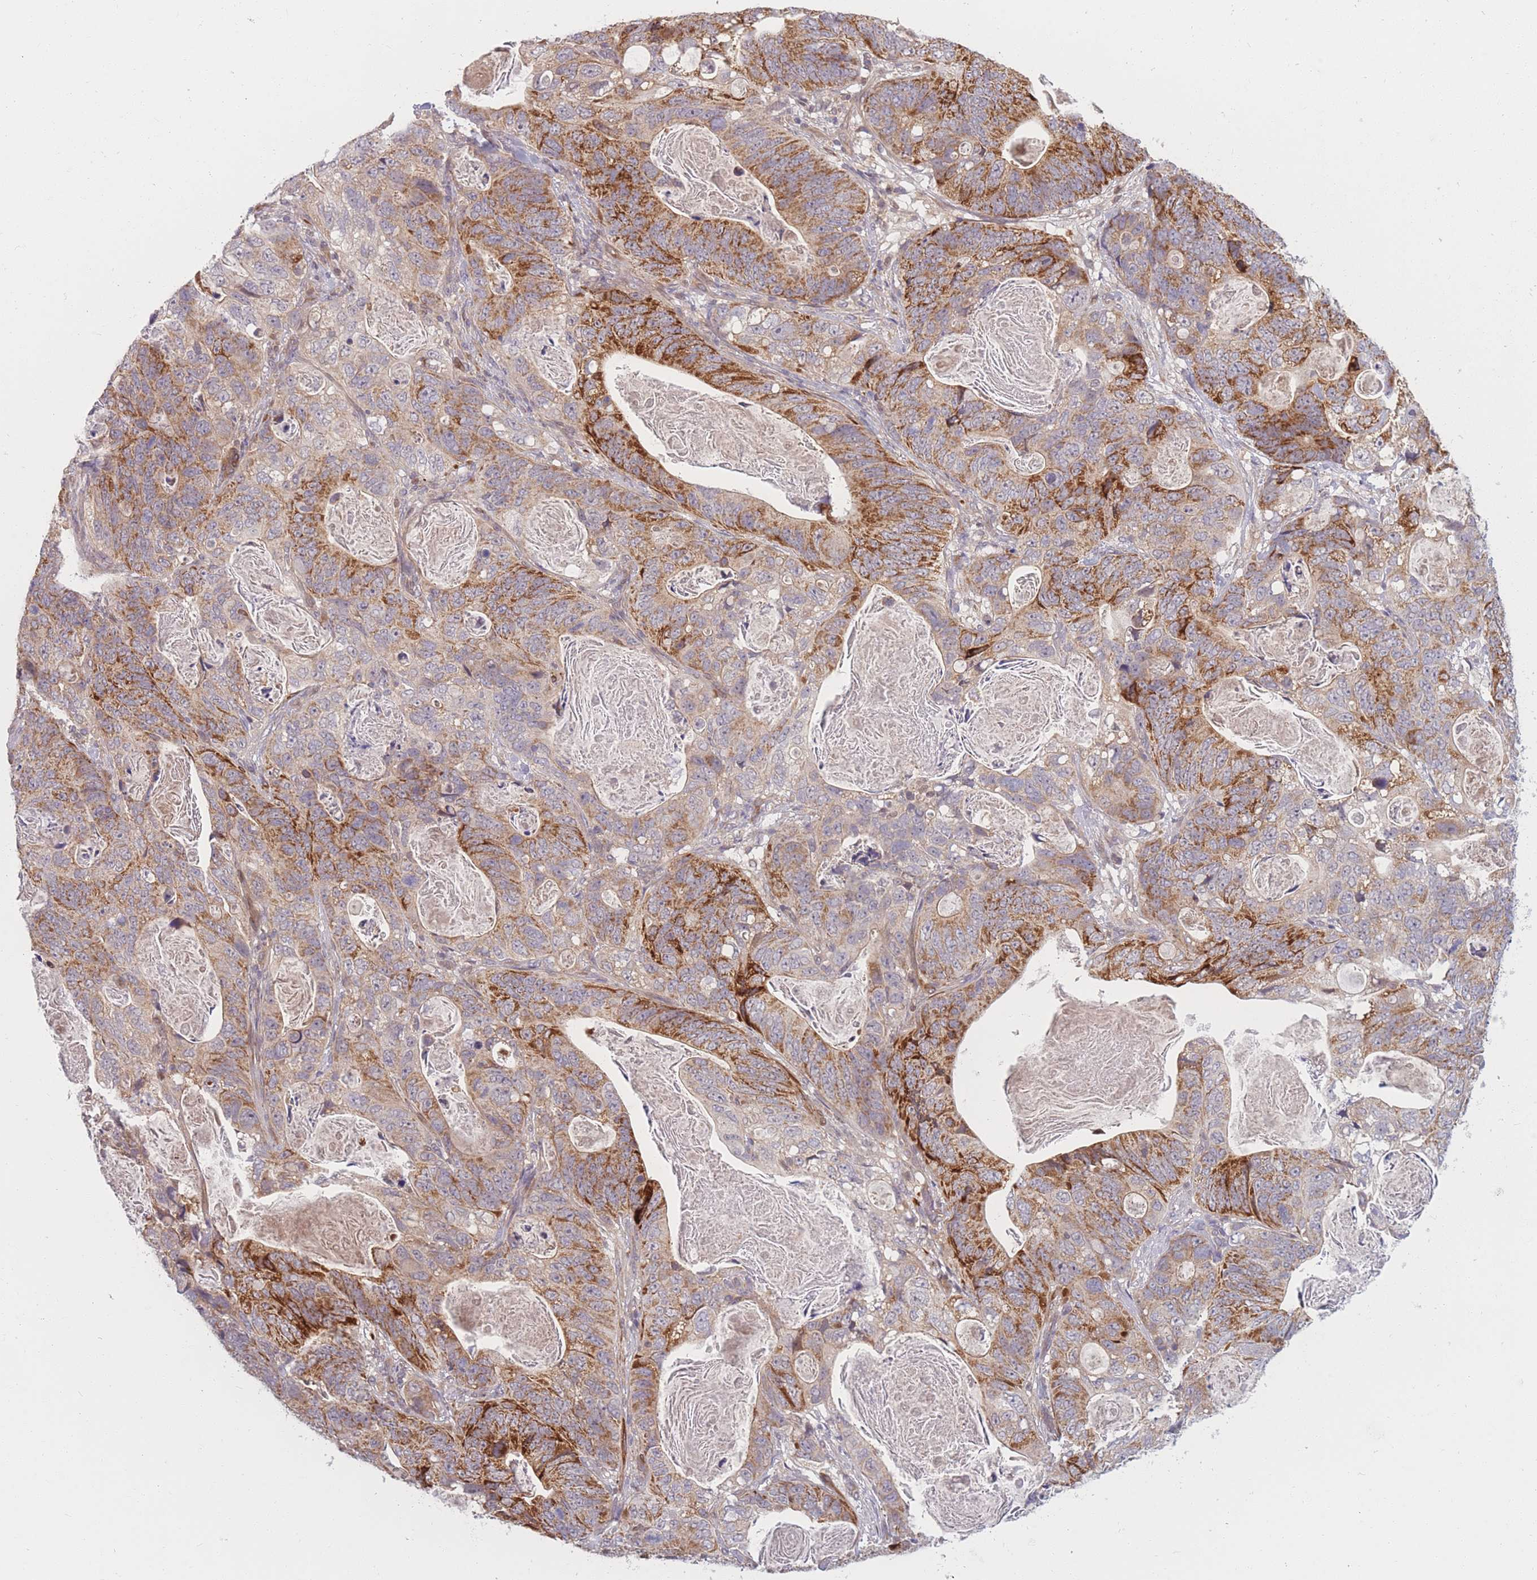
{"staining": {"intensity": "strong", "quantity": "25%-75%", "location": "cytoplasmic/membranous"}, "tissue": "stomach cancer", "cell_type": "Tumor cells", "image_type": "cancer", "snomed": [{"axis": "morphology", "description": "Normal tissue, NOS"}, {"axis": "morphology", "description": "Adenocarcinoma, NOS"}, {"axis": "topography", "description": "Stomach"}], "caption": "Protein staining of stomach adenocarcinoma tissue reveals strong cytoplasmic/membranous staining in about 25%-75% of tumor cells.", "gene": "FAM153A", "patient": {"sex": "female", "age": 89}}